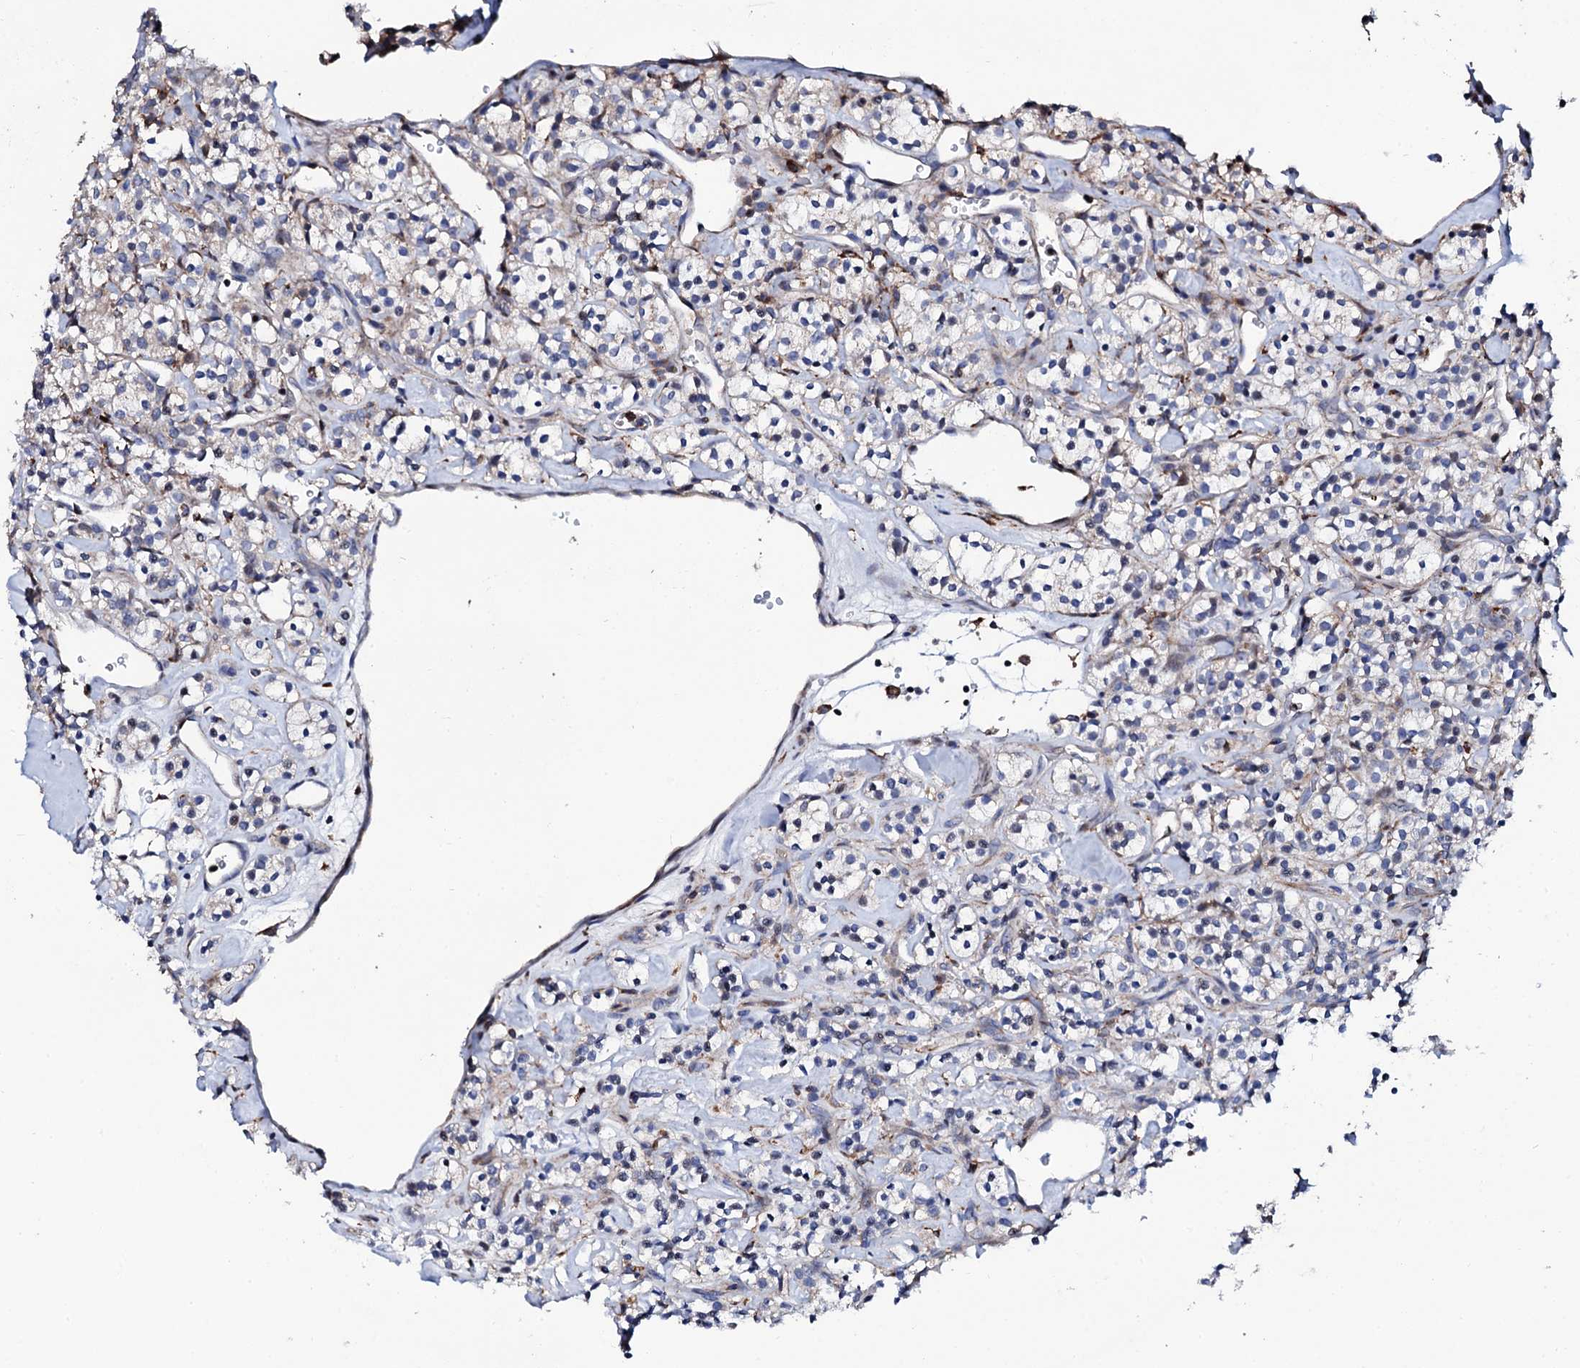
{"staining": {"intensity": "weak", "quantity": "<25%", "location": "cytoplasmic/membranous"}, "tissue": "renal cancer", "cell_type": "Tumor cells", "image_type": "cancer", "snomed": [{"axis": "morphology", "description": "Adenocarcinoma, NOS"}, {"axis": "topography", "description": "Kidney"}], "caption": "Renal adenocarcinoma was stained to show a protein in brown. There is no significant expression in tumor cells.", "gene": "TCIRG1", "patient": {"sex": "male", "age": 77}}